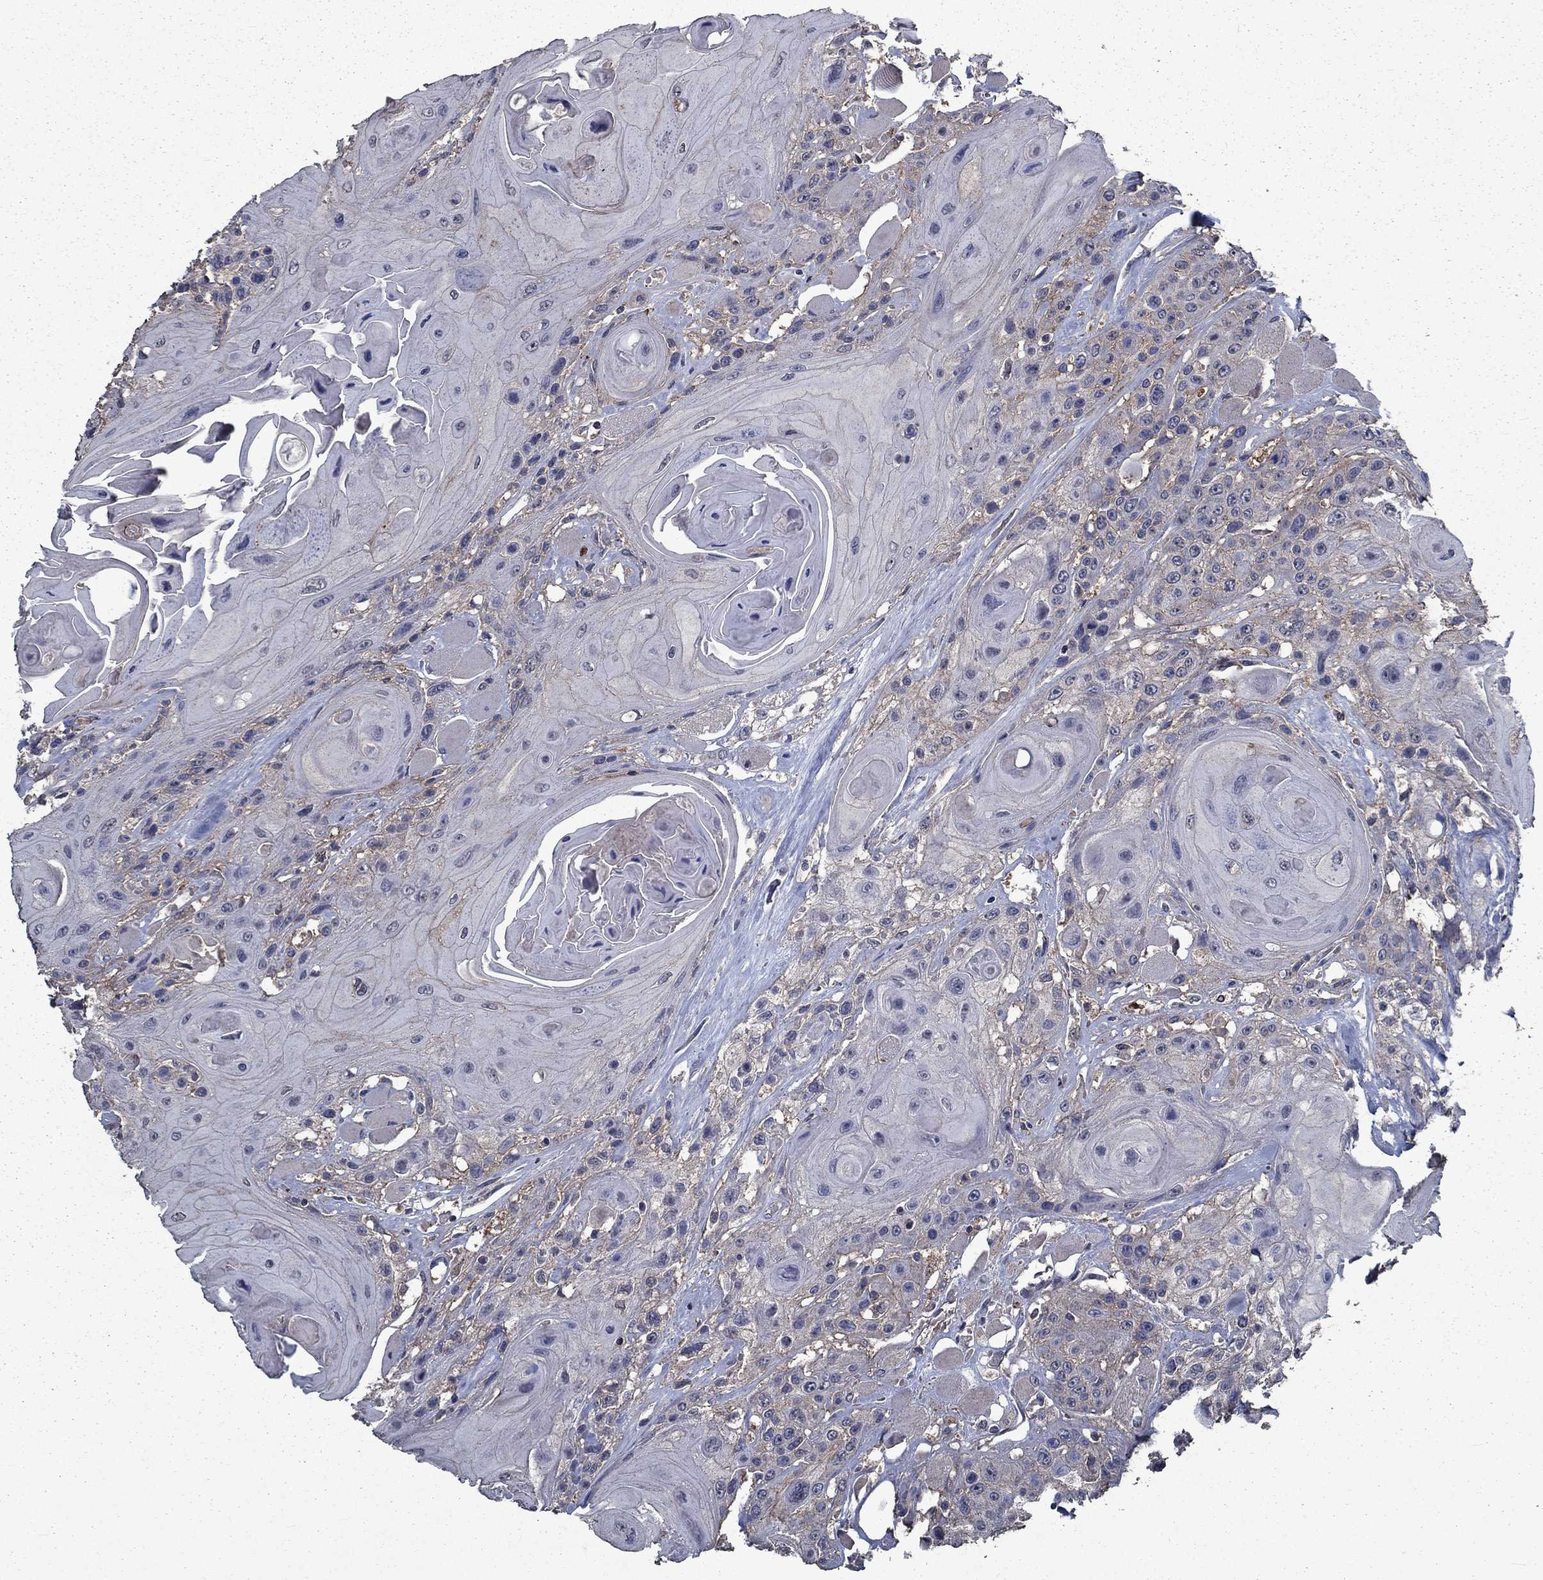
{"staining": {"intensity": "negative", "quantity": "none", "location": "none"}, "tissue": "head and neck cancer", "cell_type": "Tumor cells", "image_type": "cancer", "snomed": [{"axis": "morphology", "description": "Squamous cell carcinoma, NOS"}, {"axis": "topography", "description": "Head-Neck"}], "caption": "An immunohistochemistry (IHC) micrograph of squamous cell carcinoma (head and neck) is shown. There is no staining in tumor cells of squamous cell carcinoma (head and neck).", "gene": "SLC44A1", "patient": {"sex": "female", "age": 59}}